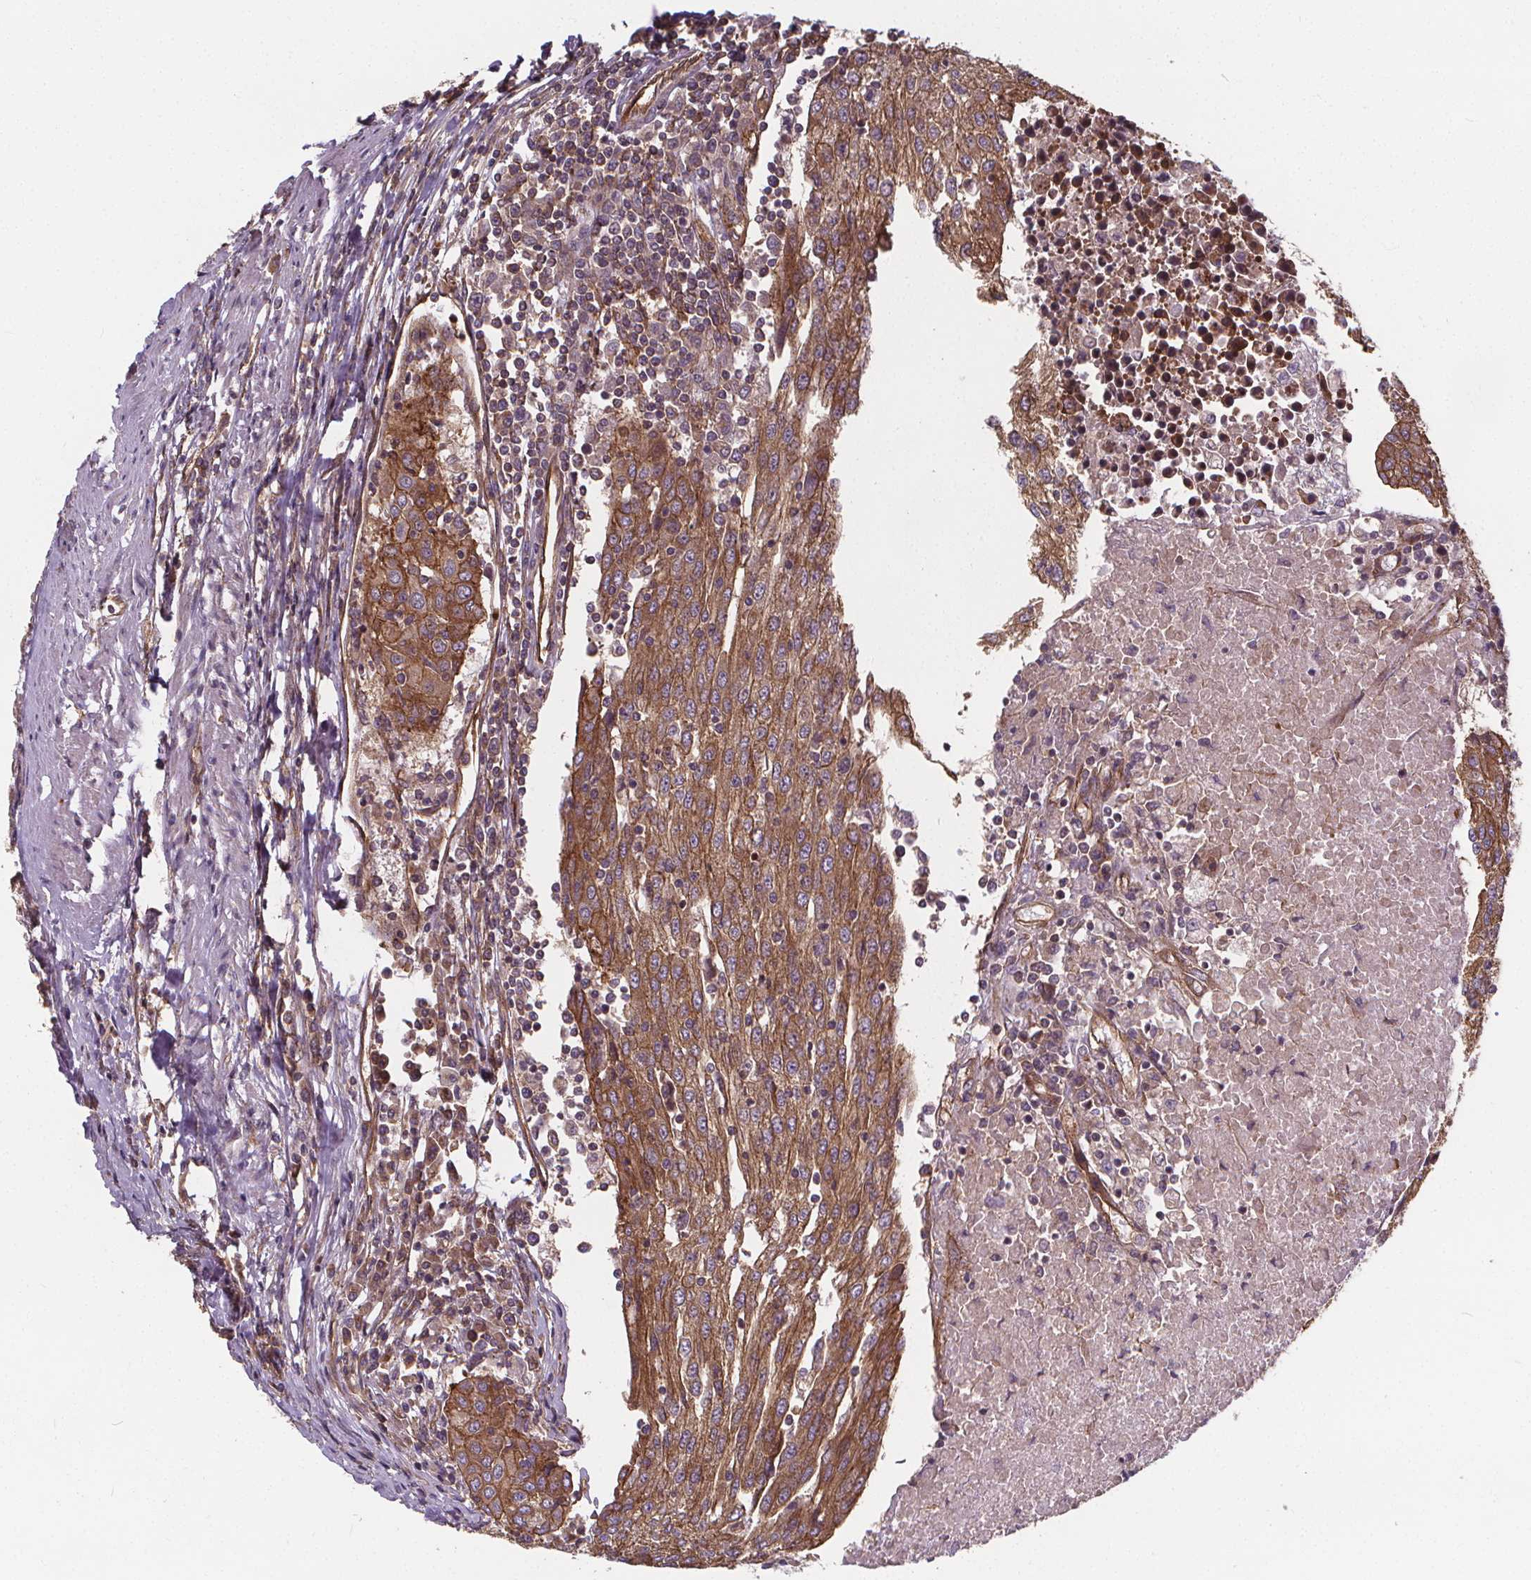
{"staining": {"intensity": "strong", "quantity": ">75%", "location": "cytoplasmic/membranous"}, "tissue": "urothelial cancer", "cell_type": "Tumor cells", "image_type": "cancer", "snomed": [{"axis": "morphology", "description": "Urothelial carcinoma, High grade"}, {"axis": "topography", "description": "Urinary bladder"}], "caption": "About >75% of tumor cells in human urothelial carcinoma (high-grade) show strong cytoplasmic/membranous protein expression as visualized by brown immunohistochemical staining.", "gene": "CLINT1", "patient": {"sex": "female", "age": 85}}